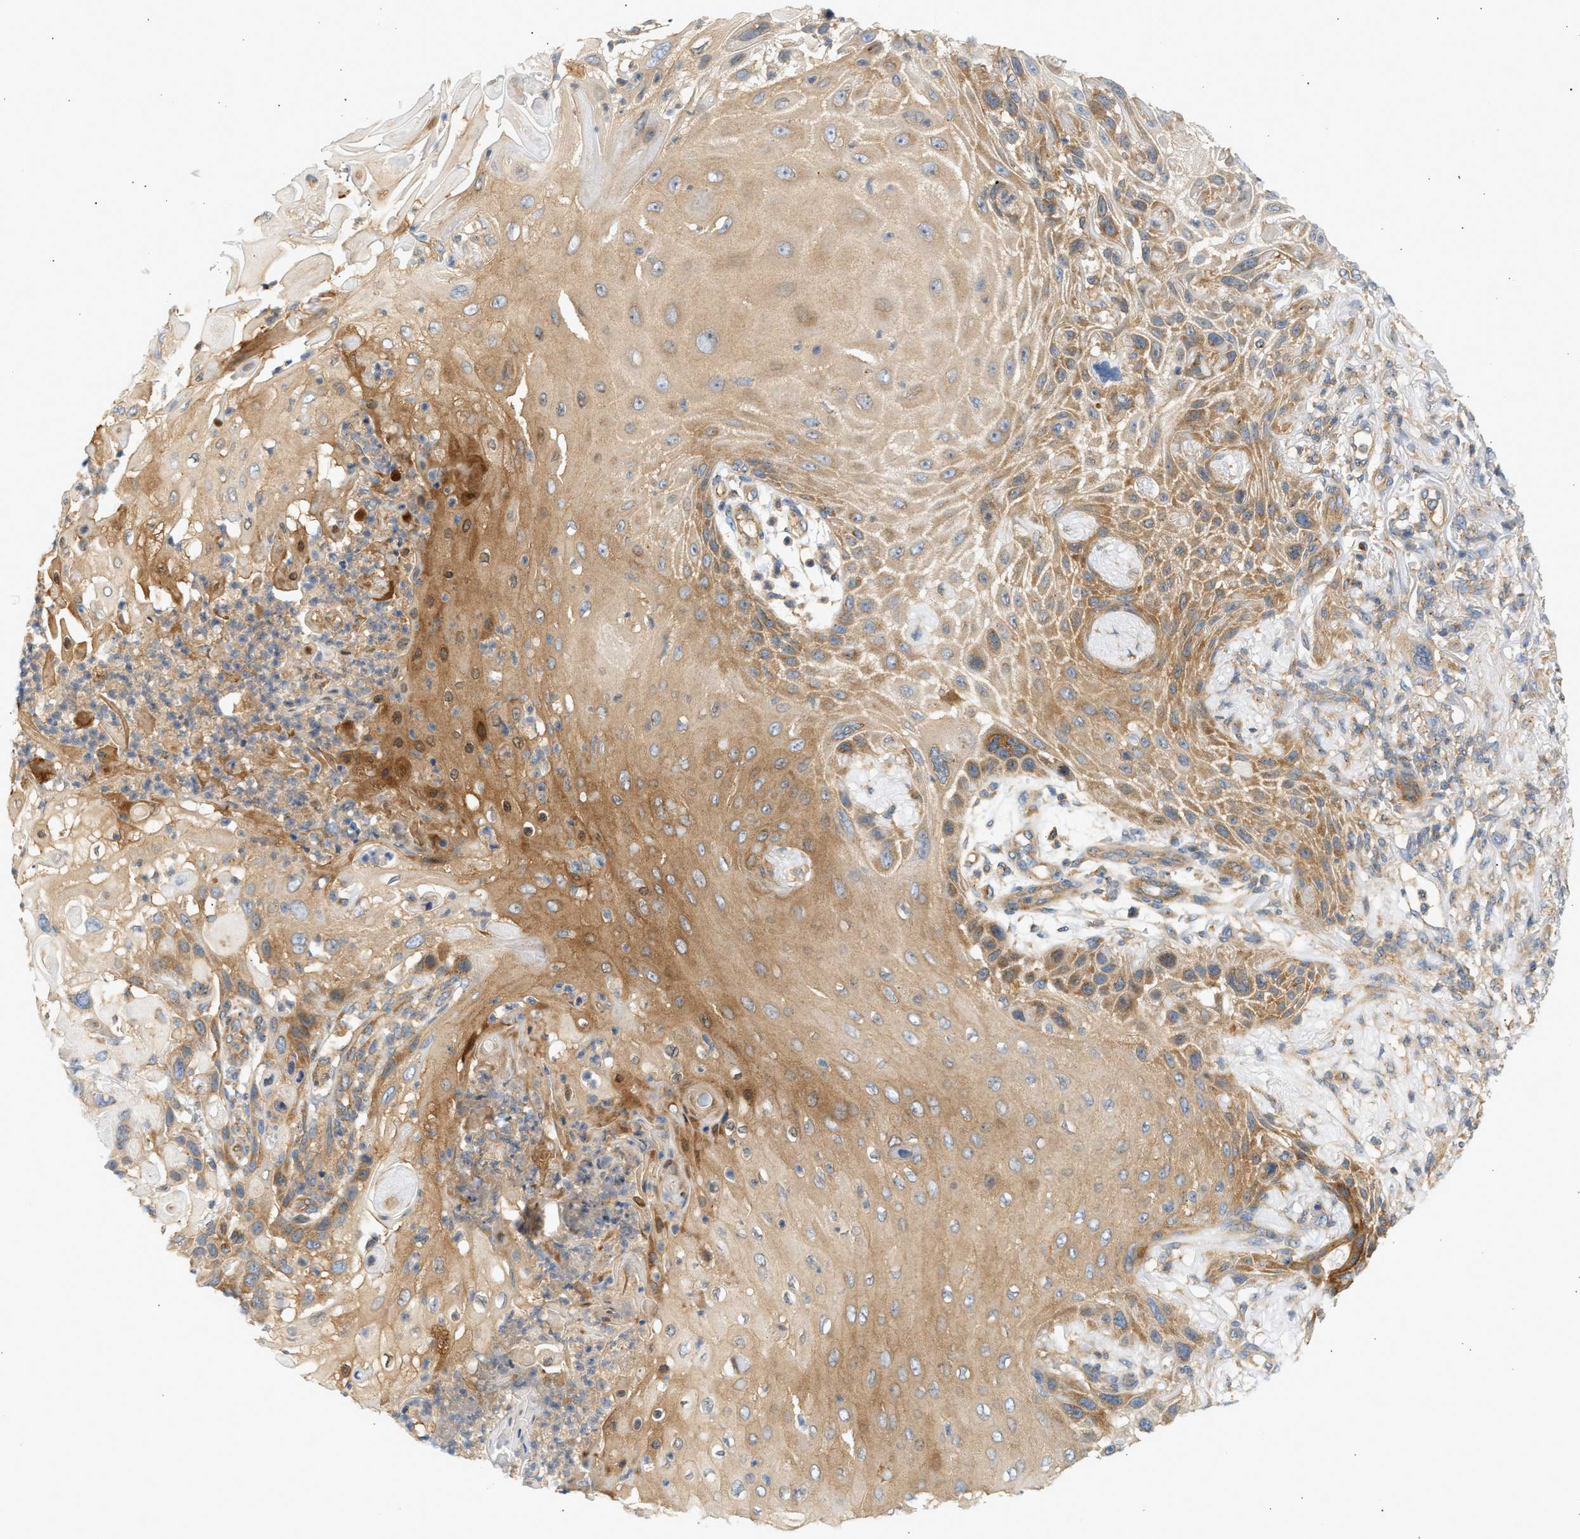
{"staining": {"intensity": "moderate", "quantity": ">75%", "location": "cytoplasmic/membranous"}, "tissue": "skin cancer", "cell_type": "Tumor cells", "image_type": "cancer", "snomed": [{"axis": "morphology", "description": "Squamous cell carcinoma, NOS"}, {"axis": "topography", "description": "Skin"}], "caption": "Protein expression analysis of skin cancer reveals moderate cytoplasmic/membranous positivity in approximately >75% of tumor cells.", "gene": "PAFAH1B1", "patient": {"sex": "female", "age": 77}}